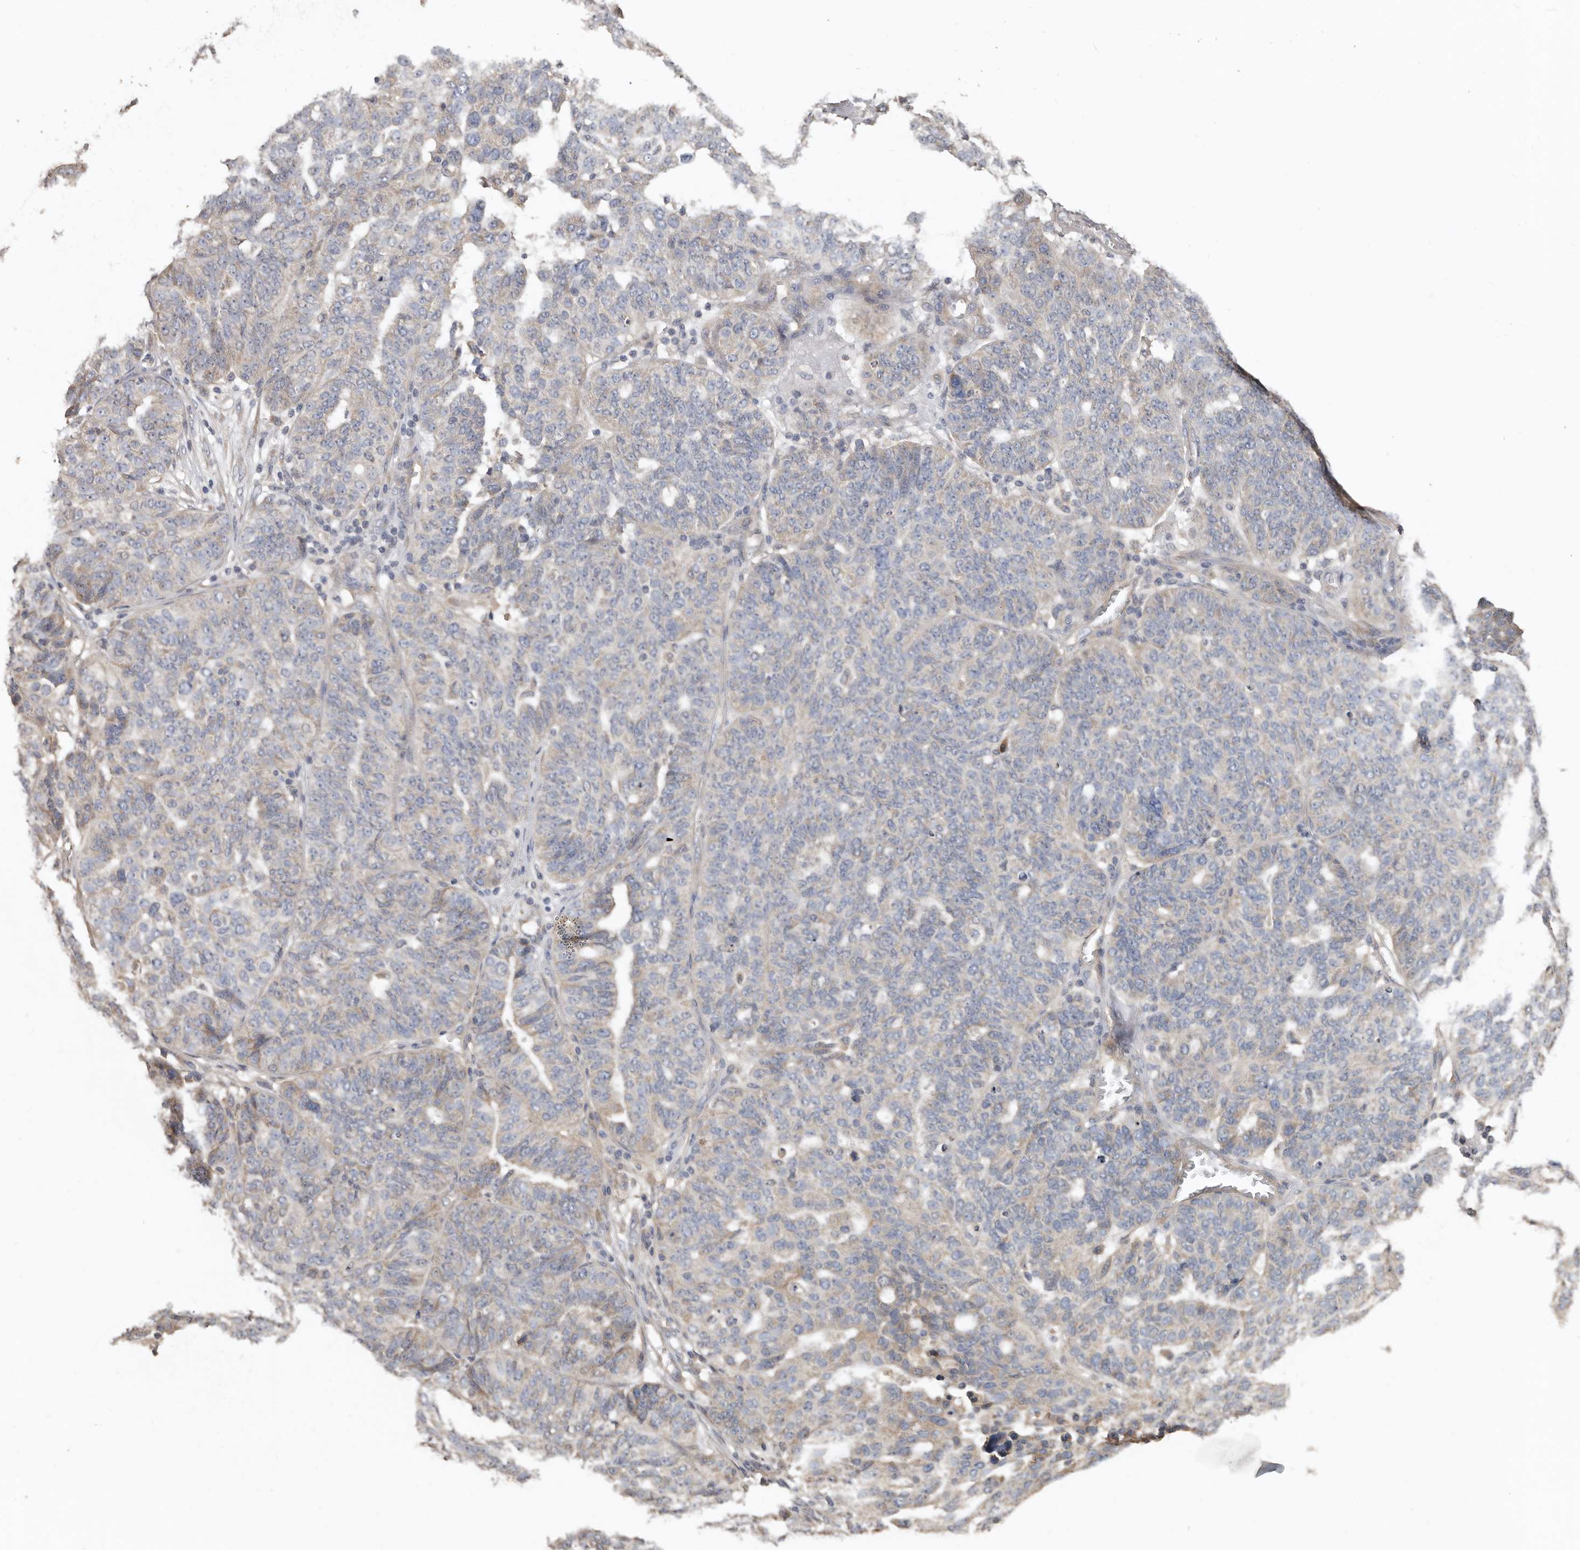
{"staining": {"intensity": "weak", "quantity": "<25%", "location": "cytoplasmic/membranous"}, "tissue": "ovarian cancer", "cell_type": "Tumor cells", "image_type": "cancer", "snomed": [{"axis": "morphology", "description": "Cystadenocarcinoma, serous, NOS"}, {"axis": "topography", "description": "Ovary"}], "caption": "Protein analysis of serous cystadenocarcinoma (ovarian) shows no significant expression in tumor cells.", "gene": "FLCN", "patient": {"sex": "female", "age": 59}}